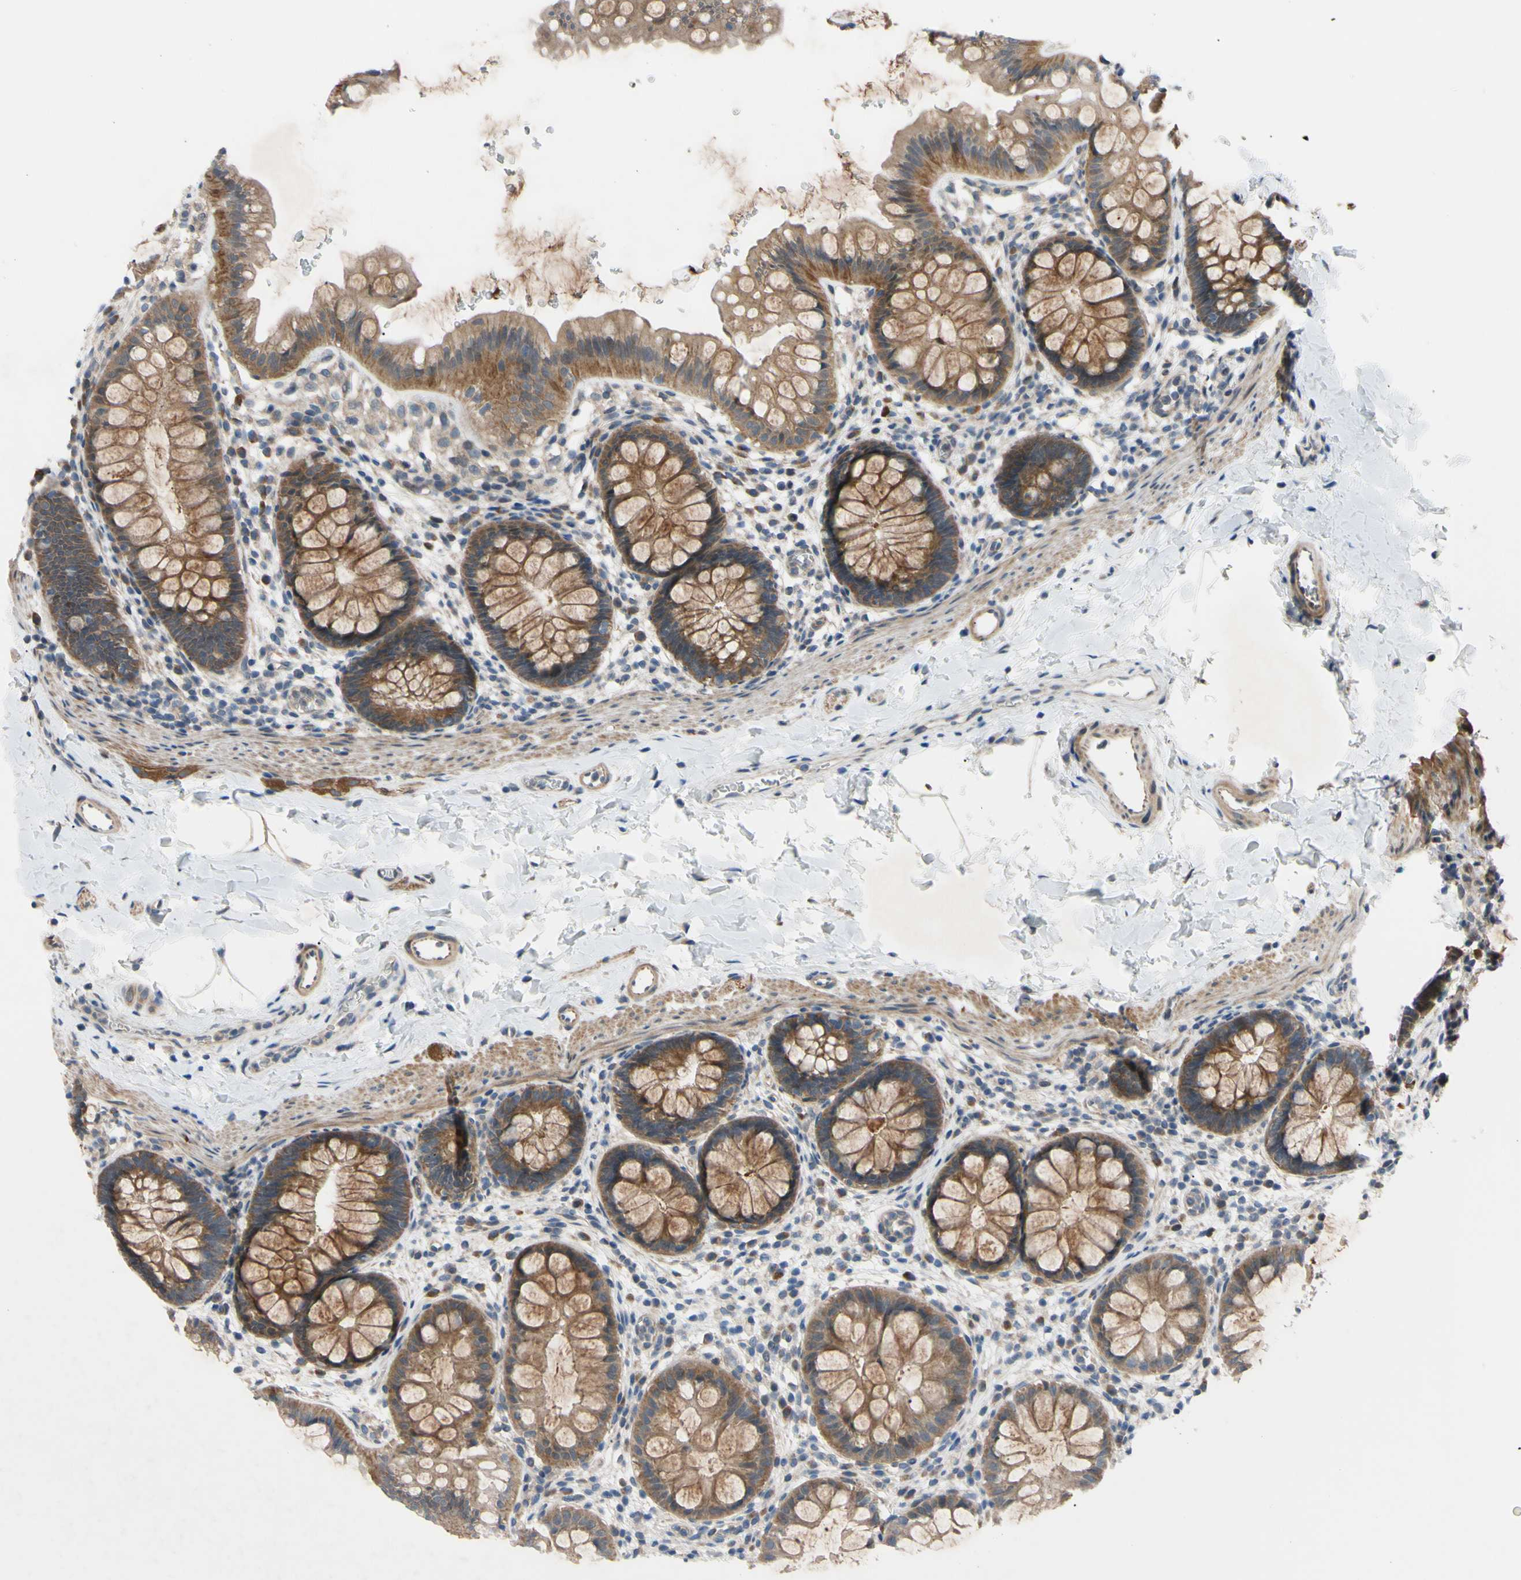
{"staining": {"intensity": "moderate", "quantity": ">75%", "location": "cytoplasmic/membranous"}, "tissue": "rectum", "cell_type": "Glandular cells", "image_type": "normal", "snomed": [{"axis": "morphology", "description": "Normal tissue, NOS"}, {"axis": "topography", "description": "Rectum"}], "caption": "Moderate cytoplasmic/membranous staining for a protein is appreciated in approximately >75% of glandular cells of benign rectum using IHC.", "gene": "SVIL", "patient": {"sex": "female", "age": 24}}